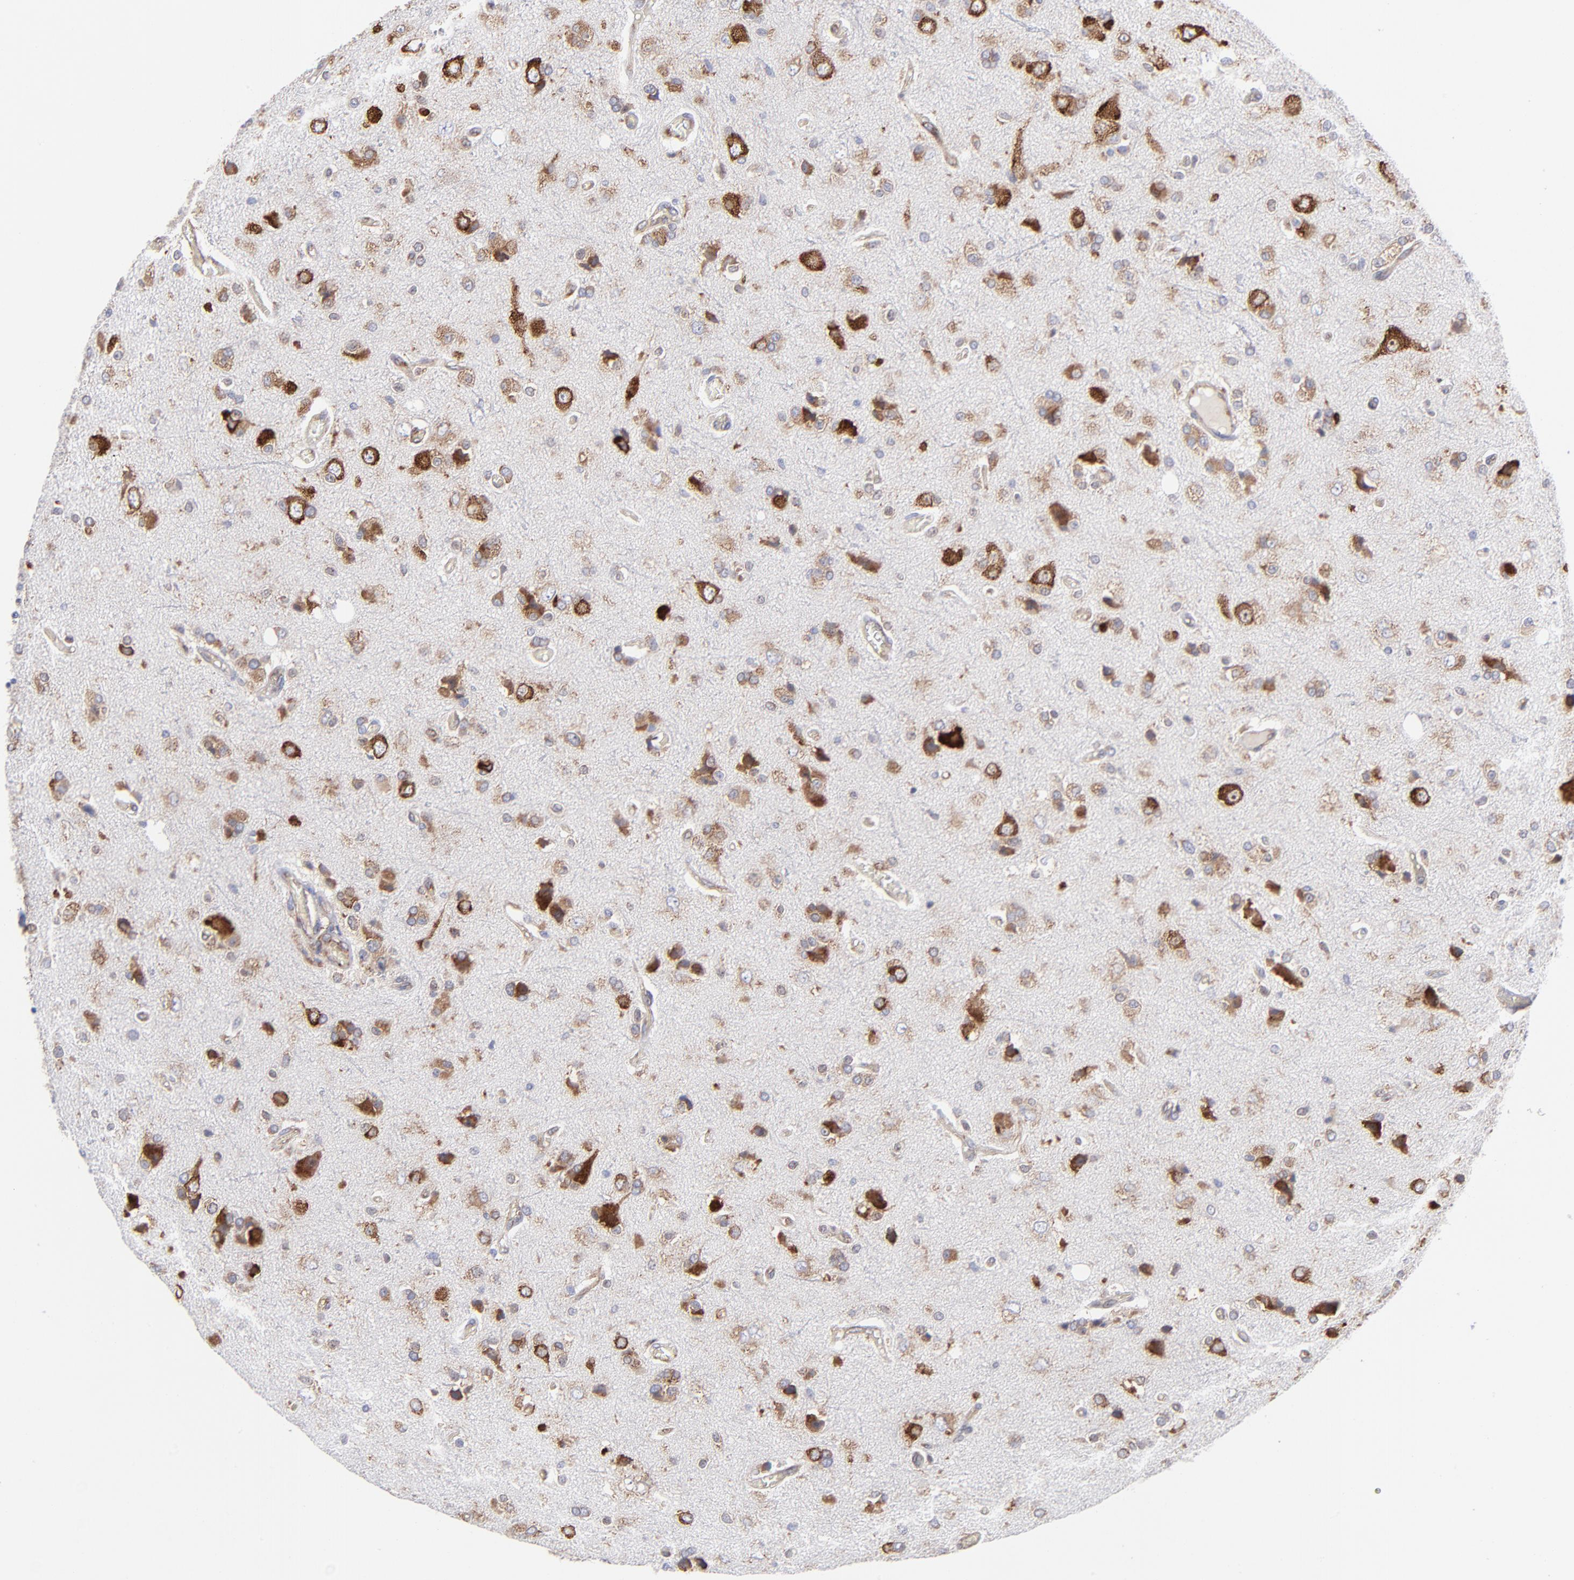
{"staining": {"intensity": "moderate", "quantity": "25%-75%", "location": "cytoplasmic/membranous"}, "tissue": "glioma", "cell_type": "Tumor cells", "image_type": "cancer", "snomed": [{"axis": "morphology", "description": "Glioma, malignant, High grade"}, {"axis": "topography", "description": "Brain"}], "caption": "Human glioma stained with a protein marker demonstrates moderate staining in tumor cells.", "gene": "EIF2AK2", "patient": {"sex": "male", "age": 47}}